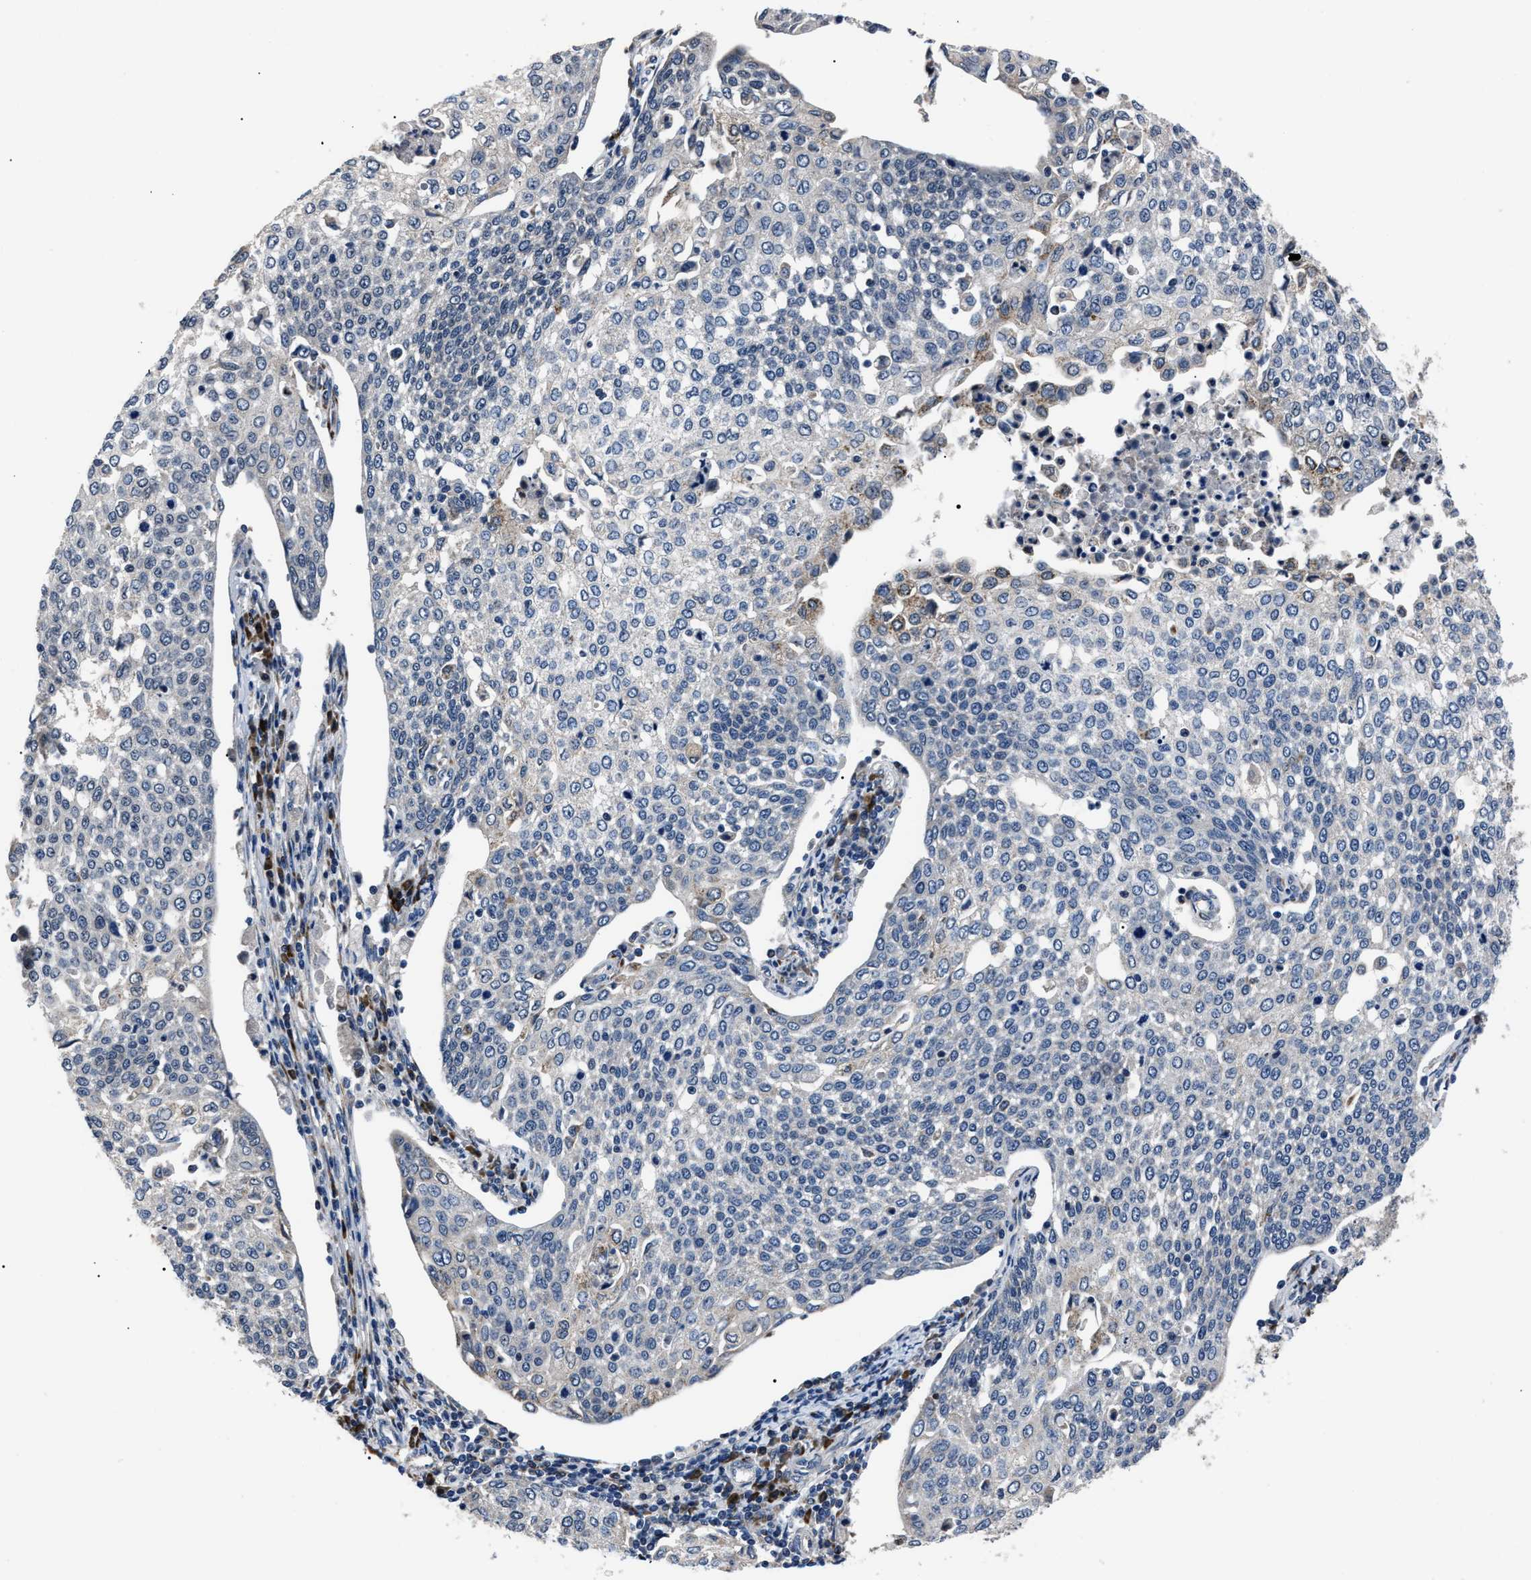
{"staining": {"intensity": "negative", "quantity": "none", "location": "none"}, "tissue": "cervical cancer", "cell_type": "Tumor cells", "image_type": "cancer", "snomed": [{"axis": "morphology", "description": "Squamous cell carcinoma, NOS"}, {"axis": "topography", "description": "Cervix"}], "caption": "There is no significant positivity in tumor cells of cervical cancer. The staining was performed using DAB to visualize the protein expression in brown, while the nuclei were stained in blue with hematoxylin (Magnification: 20x).", "gene": "LRRC14", "patient": {"sex": "female", "age": 34}}